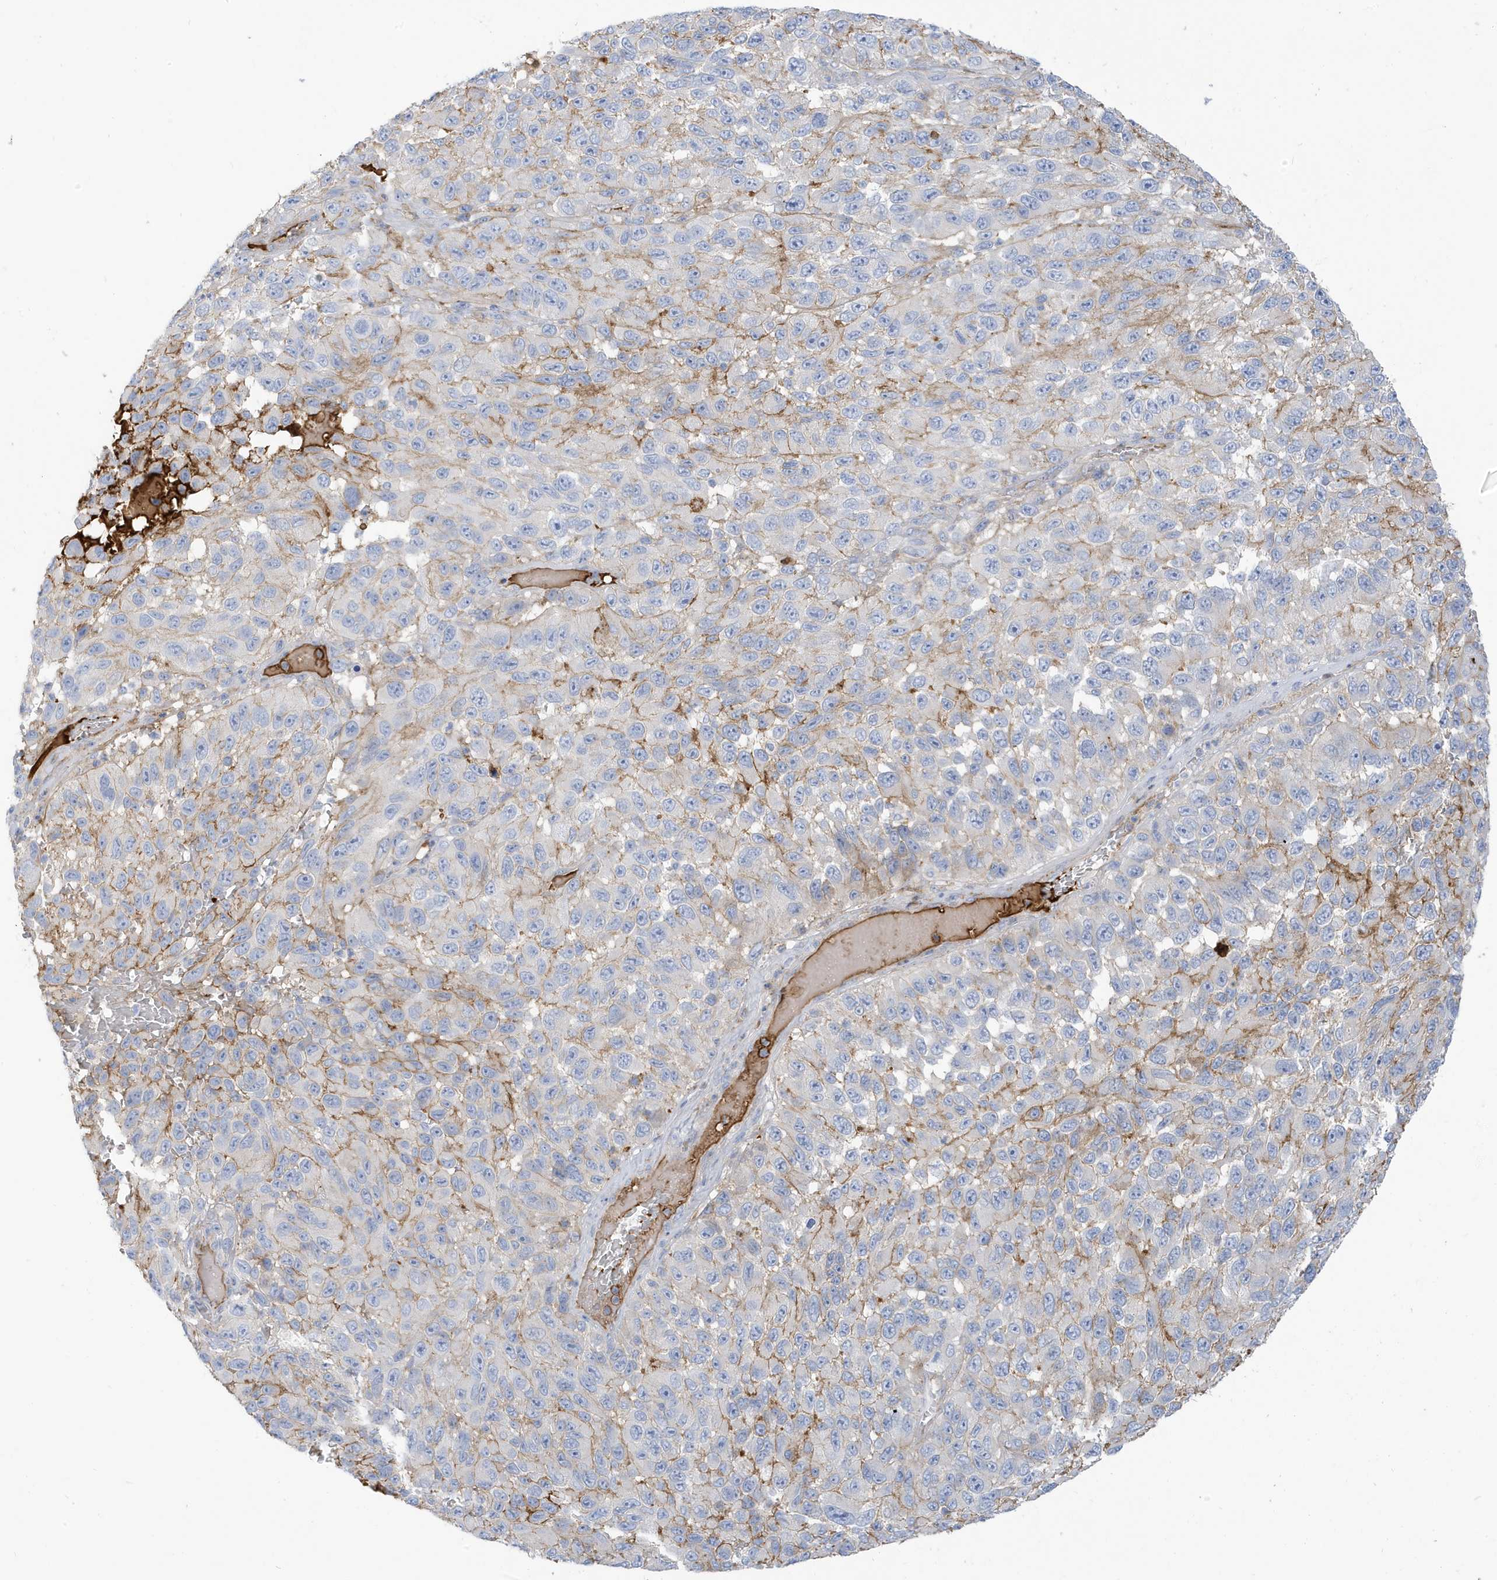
{"staining": {"intensity": "negative", "quantity": "none", "location": "none"}, "tissue": "melanoma", "cell_type": "Tumor cells", "image_type": "cancer", "snomed": [{"axis": "morphology", "description": "Malignant melanoma, NOS"}, {"axis": "topography", "description": "Skin"}], "caption": "Tumor cells show no significant protein positivity in melanoma. (DAB IHC, high magnification).", "gene": "ATP13A5", "patient": {"sex": "female", "age": 96}}